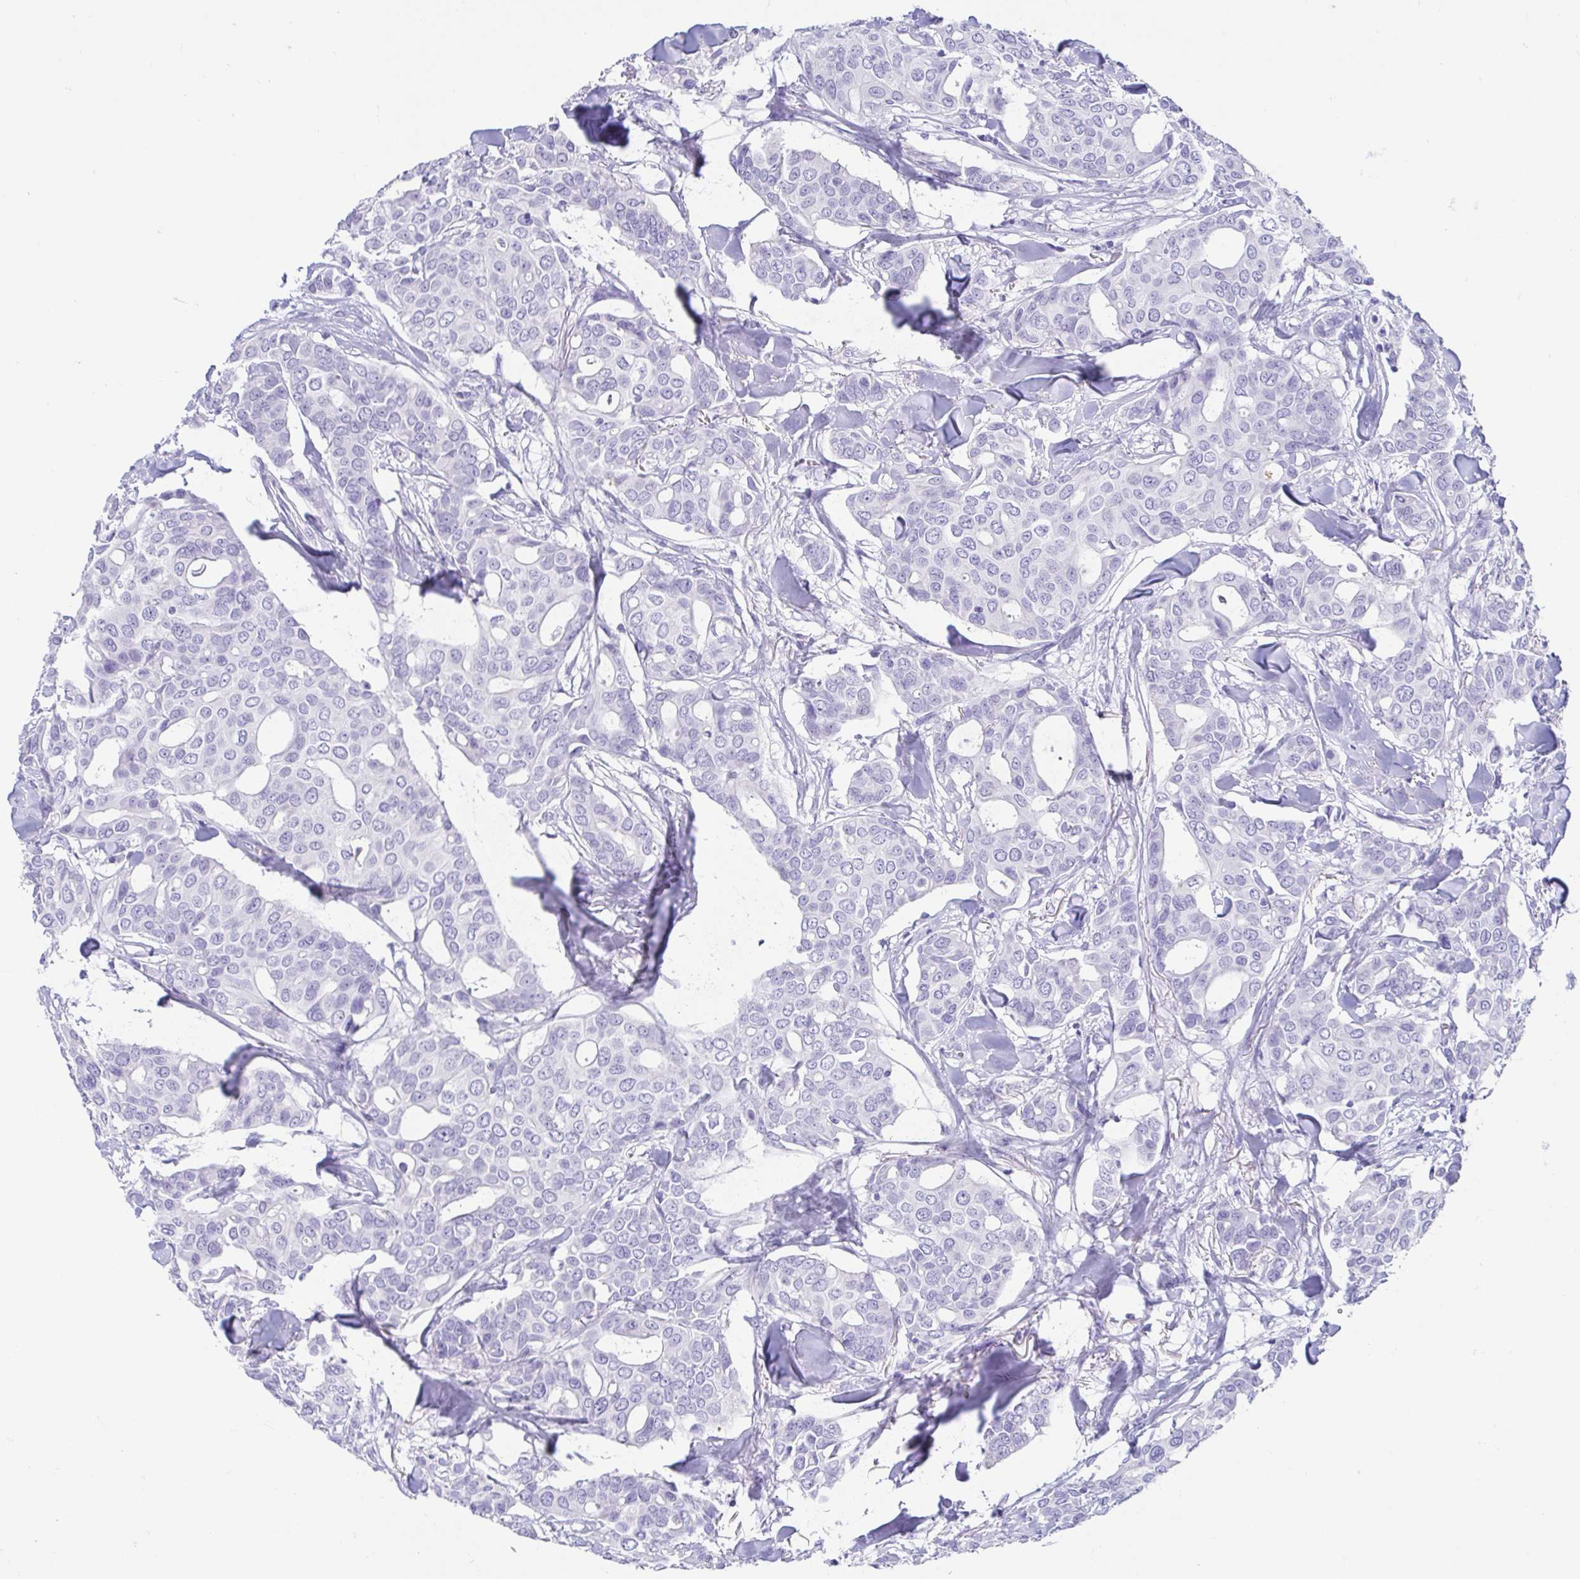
{"staining": {"intensity": "negative", "quantity": "none", "location": "none"}, "tissue": "breast cancer", "cell_type": "Tumor cells", "image_type": "cancer", "snomed": [{"axis": "morphology", "description": "Duct carcinoma"}, {"axis": "topography", "description": "Breast"}], "caption": "Breast cancer (invasive ductal carcinoma) was stained to show a protein in brown. There is no significant expression in tumor cells.", "gene": "GKN1", "patient": {"sex": "female", "age": 54}}